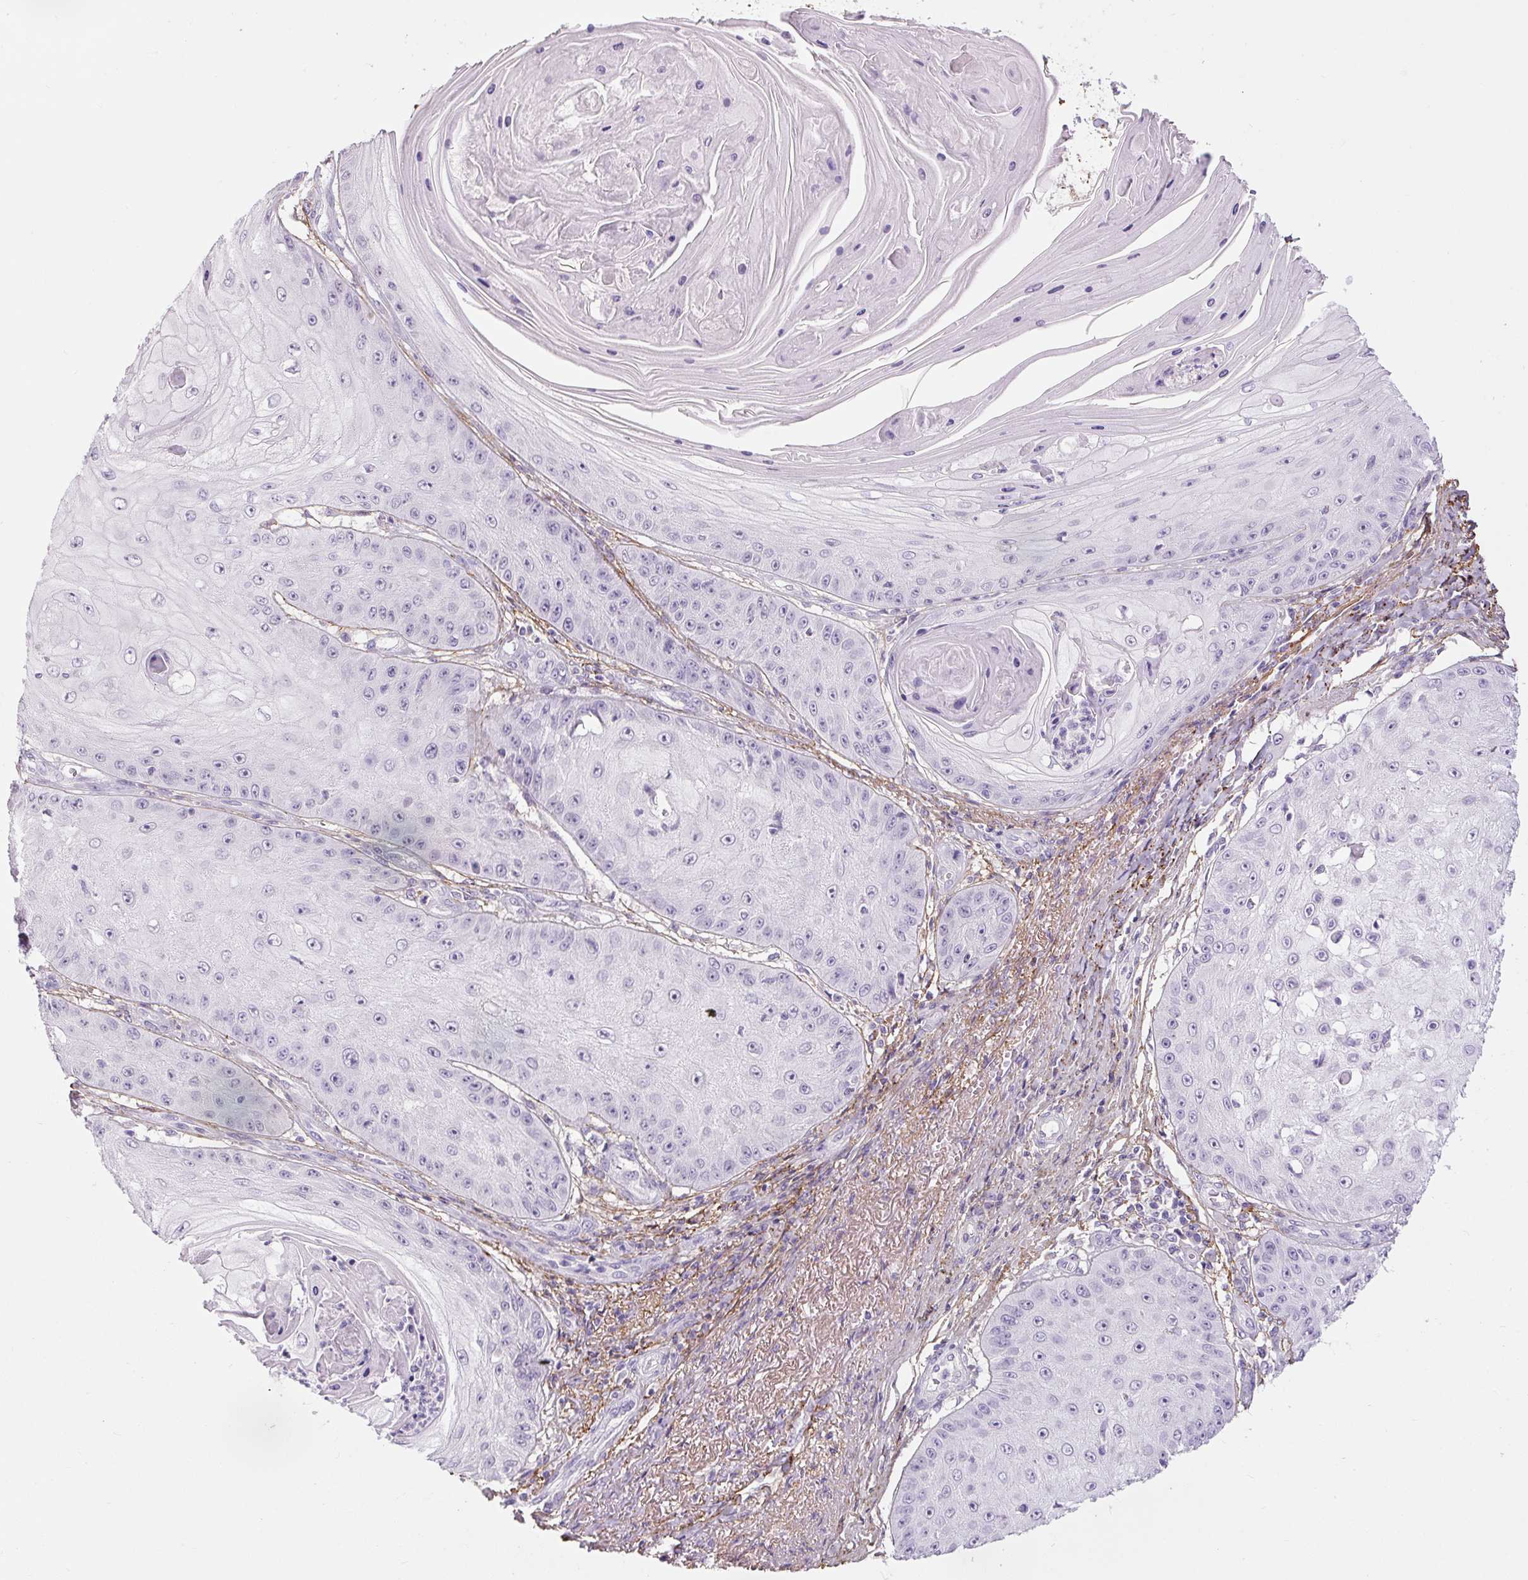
{"staining": {"intensity": "negative", "quantity": "none", "location": "none"}, "tissue": "skin cancer", "cell_type": "Tumor cells", "image_type": "cancer", "snomed": [{"axis": "morphology", "description": "Squamous cell carcinoma, NOS"}, {"axis": "topography", "description": "Skin"}], "caption": "Tumor cells are negative for brown protein staining in skin cancer (squamous cell carcinoma).", "gene": "FBN1", "patient": {"sex": "male", "age": 70}}